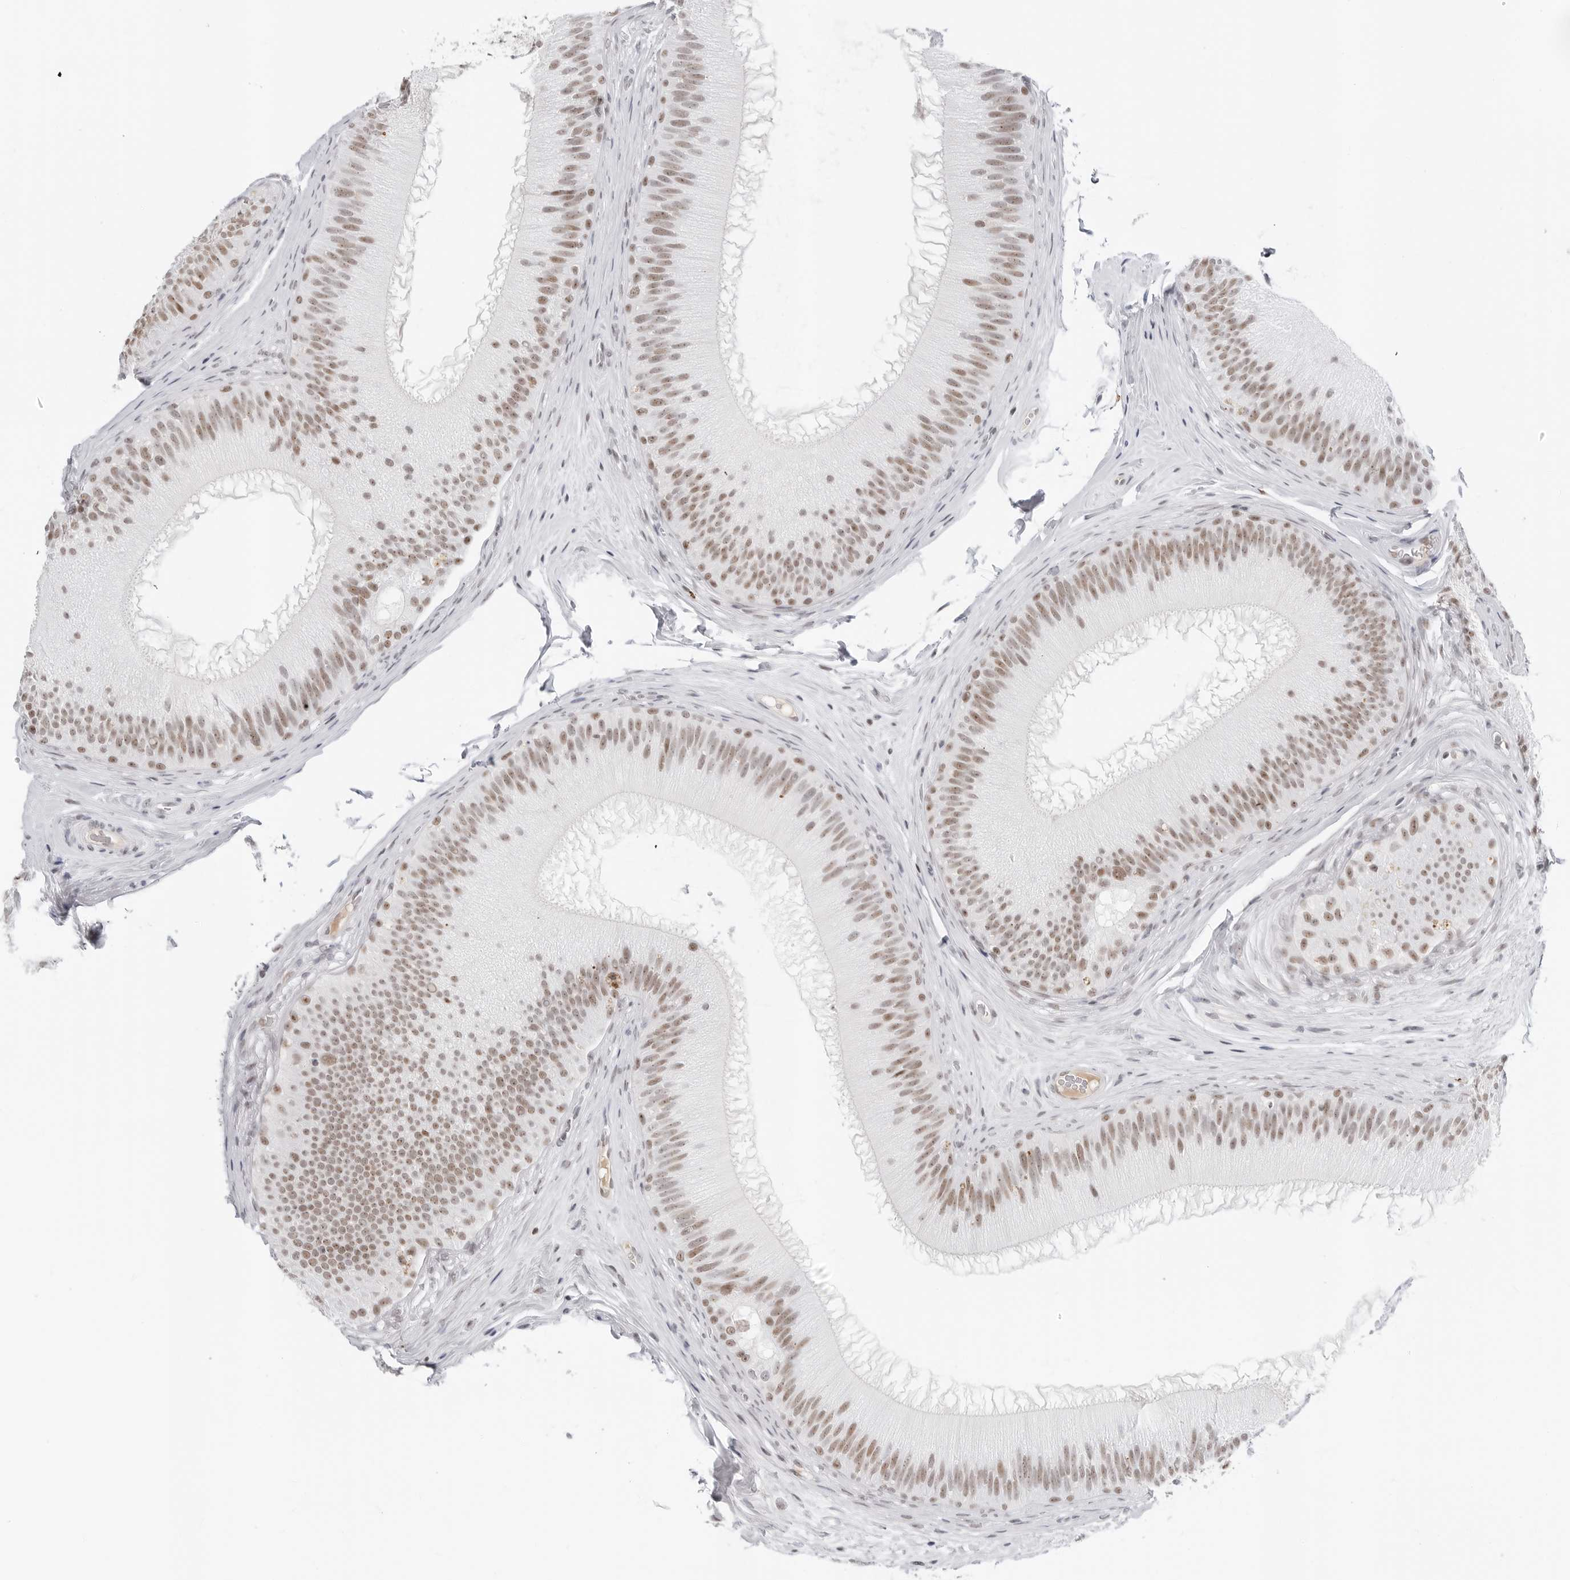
{"staining": {"intensity": "moderate", "quantity": "25%-75%", "location": "cytoplasmic/membranous,nuclear"}, "tissue": "epididymis", "cell_type": "Glandular cells", "image_type": "normal", "snomed": [{"axis": "morphology", "description": "Normal tissue, NOS"}, {"axis": "topography", "description": "Epididymis"}], "caption": "Unremarkable epididymis demonstrates moderate cytoplasmic/membranous,nuclear staining in about 25%-75% of glandular cells.", "gene": "WRAP53", "patient": {"sex": "male", "age": 45}}